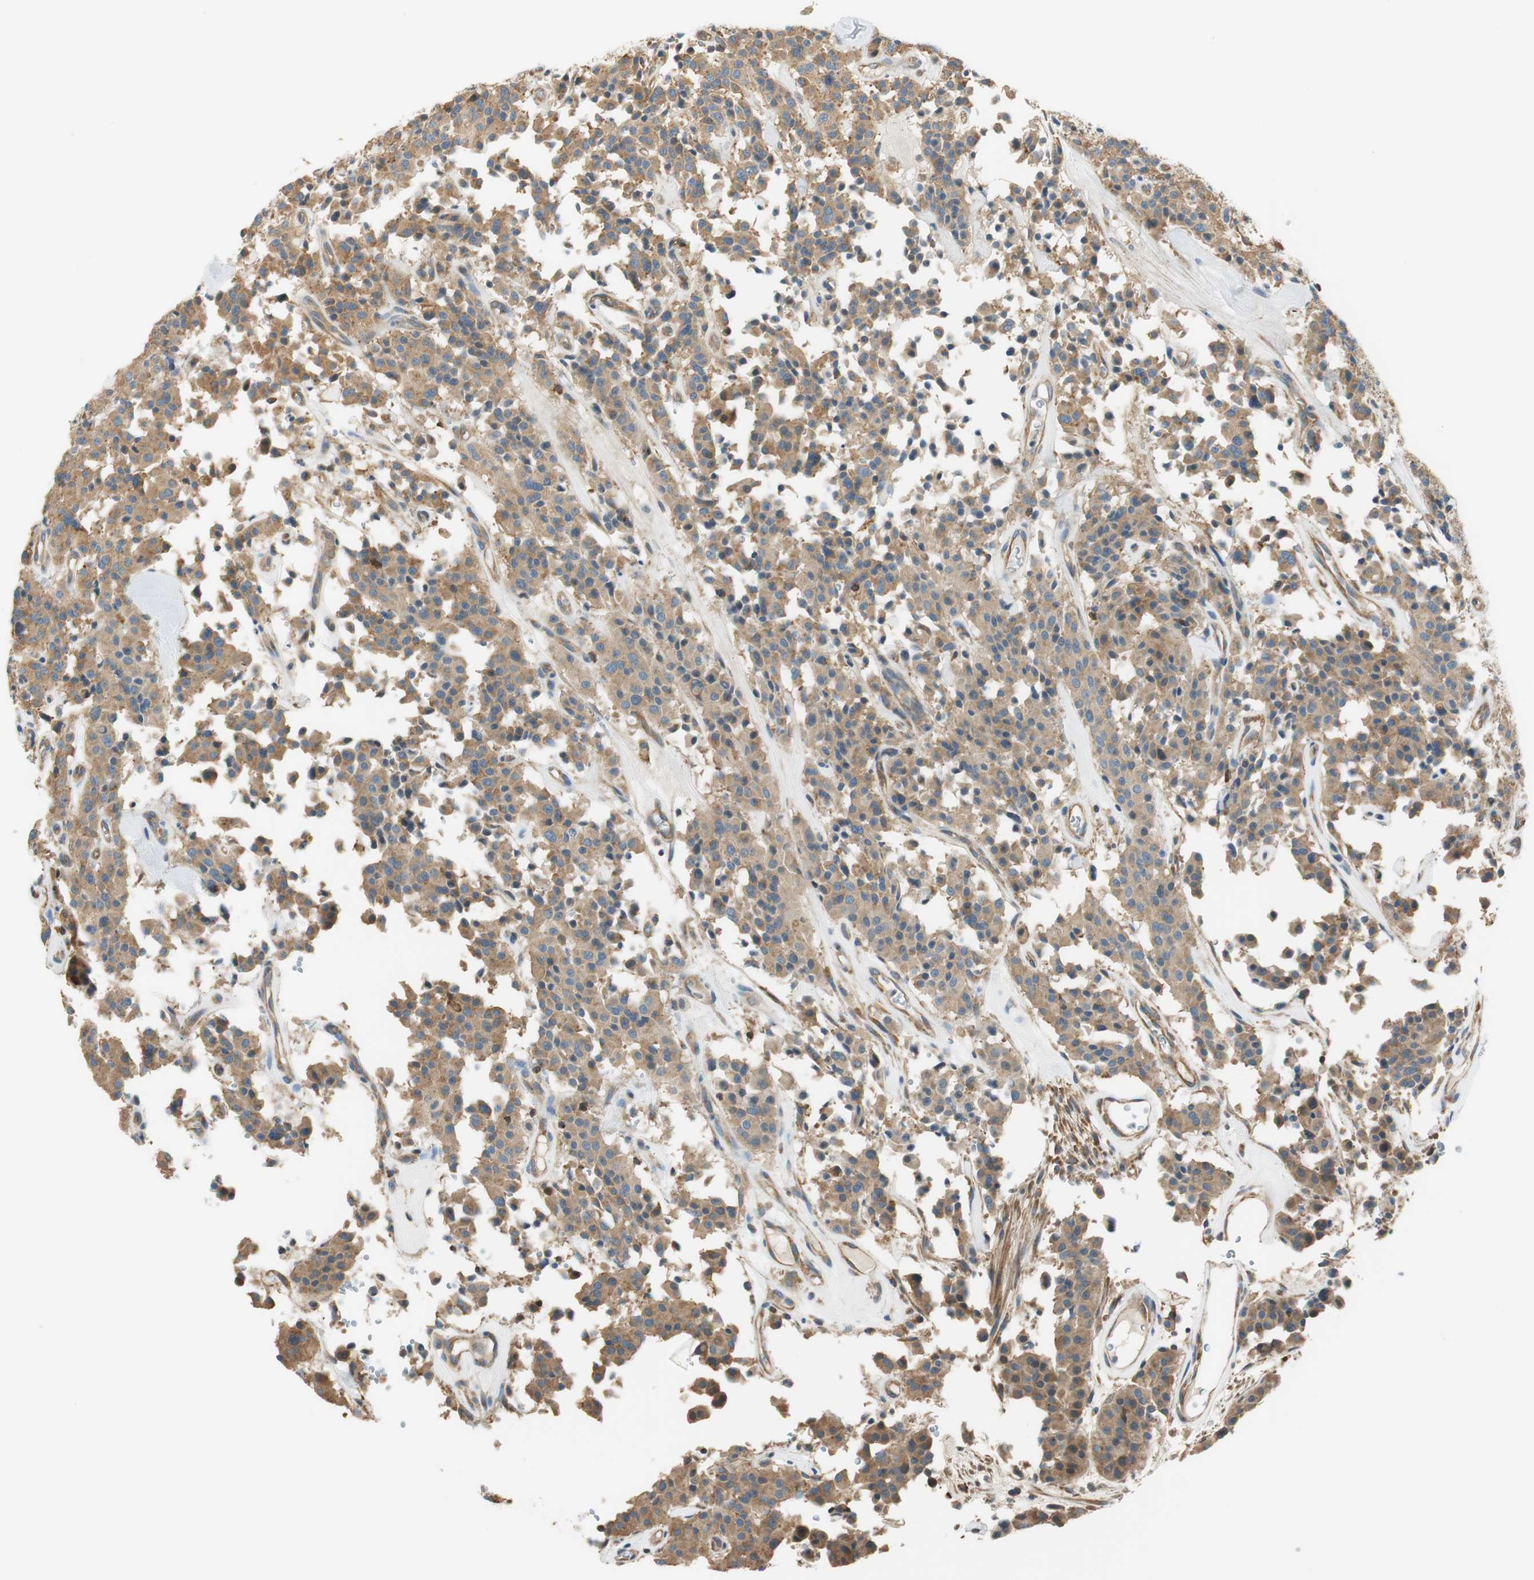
{"staining": {"intensity": "moderate", "quantity": ">75%", "location": "cytoplasmic/membranous"}, "tissue": "carcinoid", "cell_type": "Tumor cells", "image_type": "cancer", "snomed": [{"axis": "morphology", "description": "Carcinoid, malignant, NOS"}, {"axis": "topography", "description": "Lung"}], "caption": "Human malignant carcinoid stained with a protein marker reveals moderate staining in tumor cells.", "gene": "PI4K2B", "patient": {"sex": "male", "age": 30}}